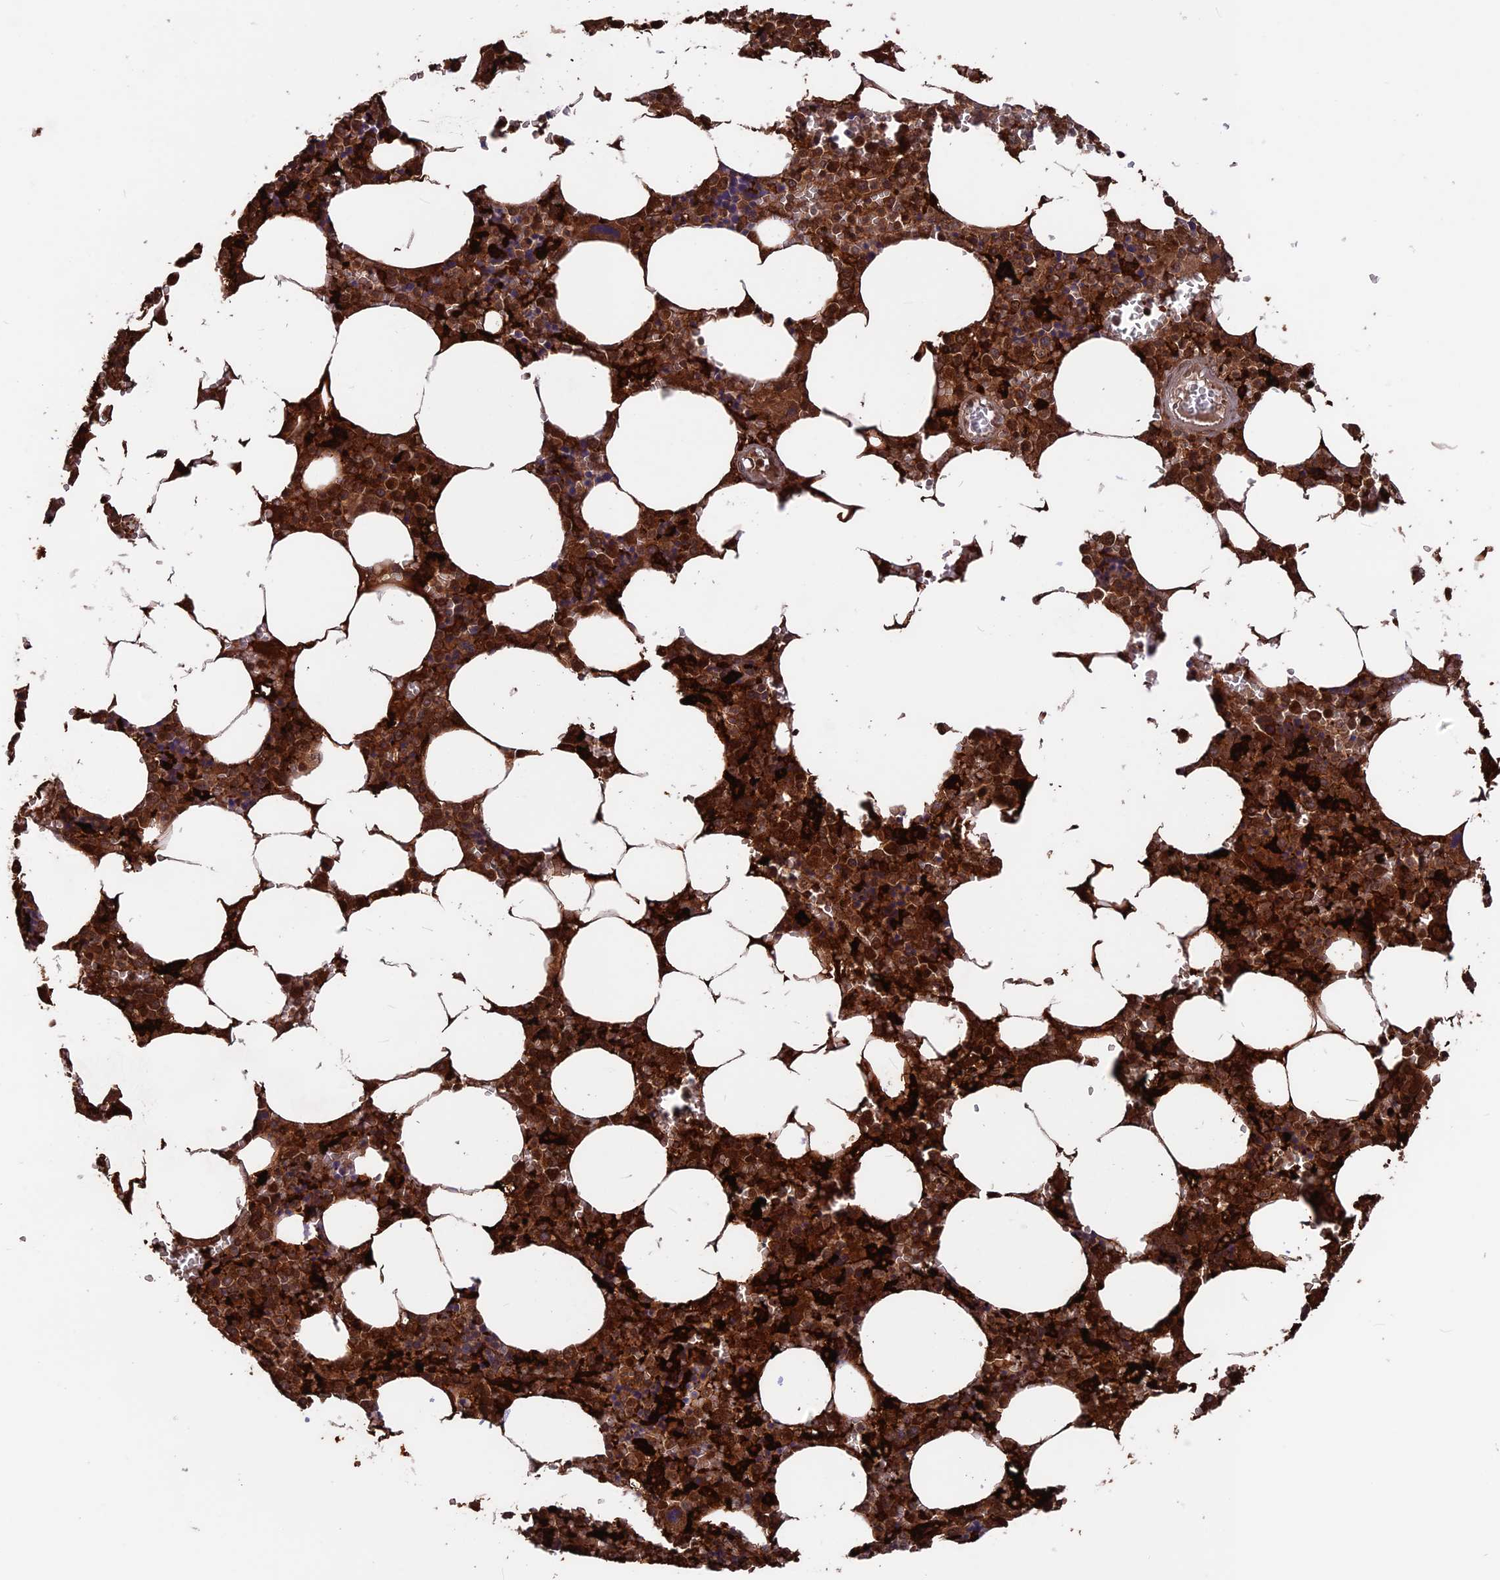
{"staining": {"intensity": "moderate", "quantity": ">75%", "location": "cytoplasmic/membranous,nuclear"}, "tissue": "bone marrow", "cell_type": "Hematopoietic cells", "image_type": "normal", "snomed": [{"axis": "morphology", "description": "Normal tissue, NOS"}, {"axis": "topography", "description": "Bone marrow"}], "caption": "Immunohistochemical staining of normal human bone marrow shows >75% levels of moderate cytoplasmic/membranous,nuclear protein staining in about >75% of hematopoietic cells. (DAB (3,3'-diaminobenzidine) IHC with brightfield microscopy, high magnification).", "gene": "MAST2", "patient": {"sex": "male", "age": 70}}